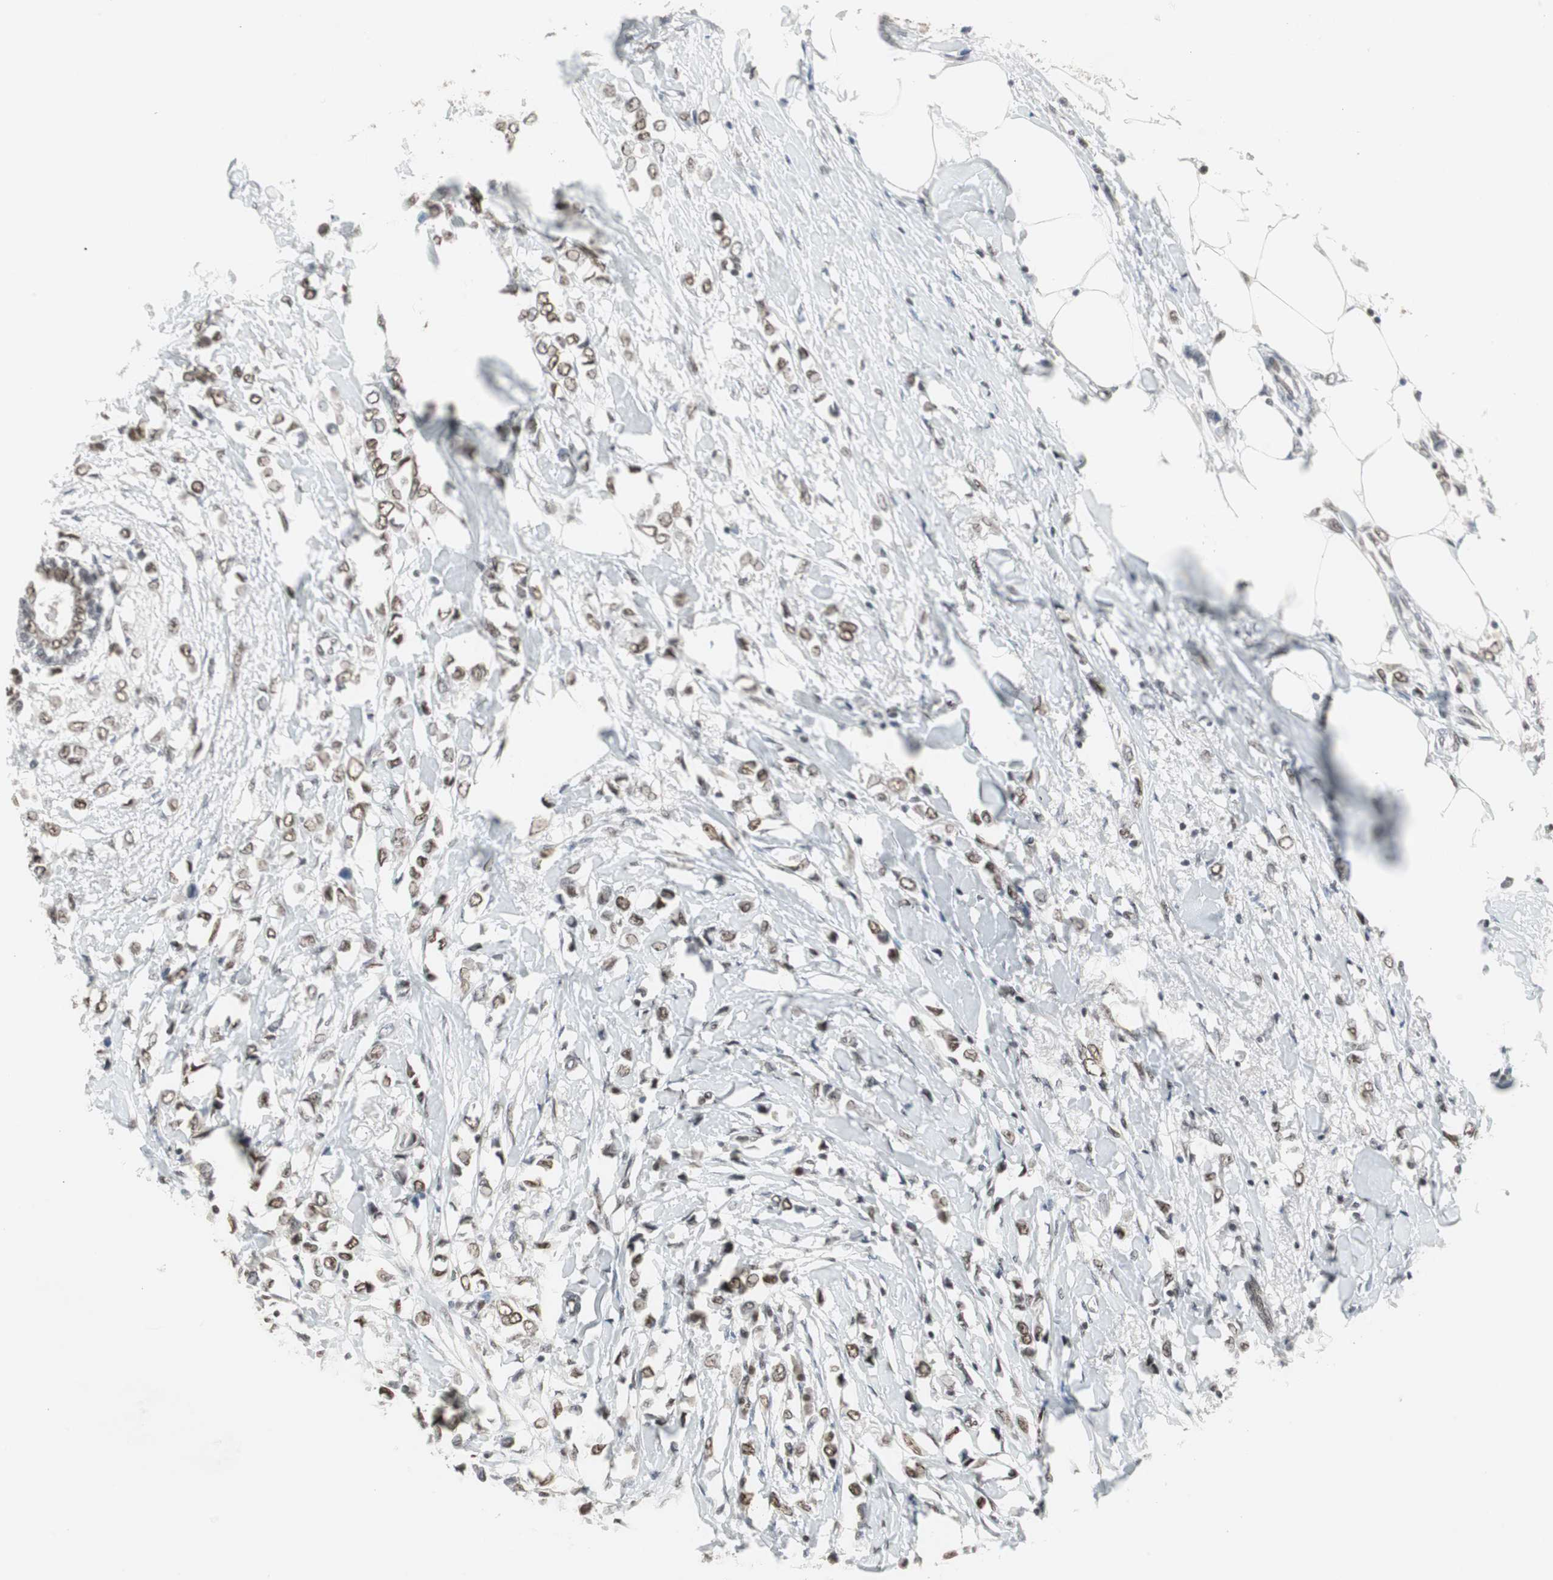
{"staining": {"intensity": "moderate", "quantity": ">75%", "location": "nuclear"}, "tissue": "breast cancer", "cell_type": "Tumor cells", "image_type": "cancer", "snomed": [{"axis": "morphology", "description": "Lobular carcinoma"}, {"axis": "topography", "description": "Breast"}], "caption": "The immunohistochemical stain highlights moderate nuclear staining in tumor cells of breast cancer tissue.", "gene": "RTF1", "patient": {"sex": "female", "age": 51}}